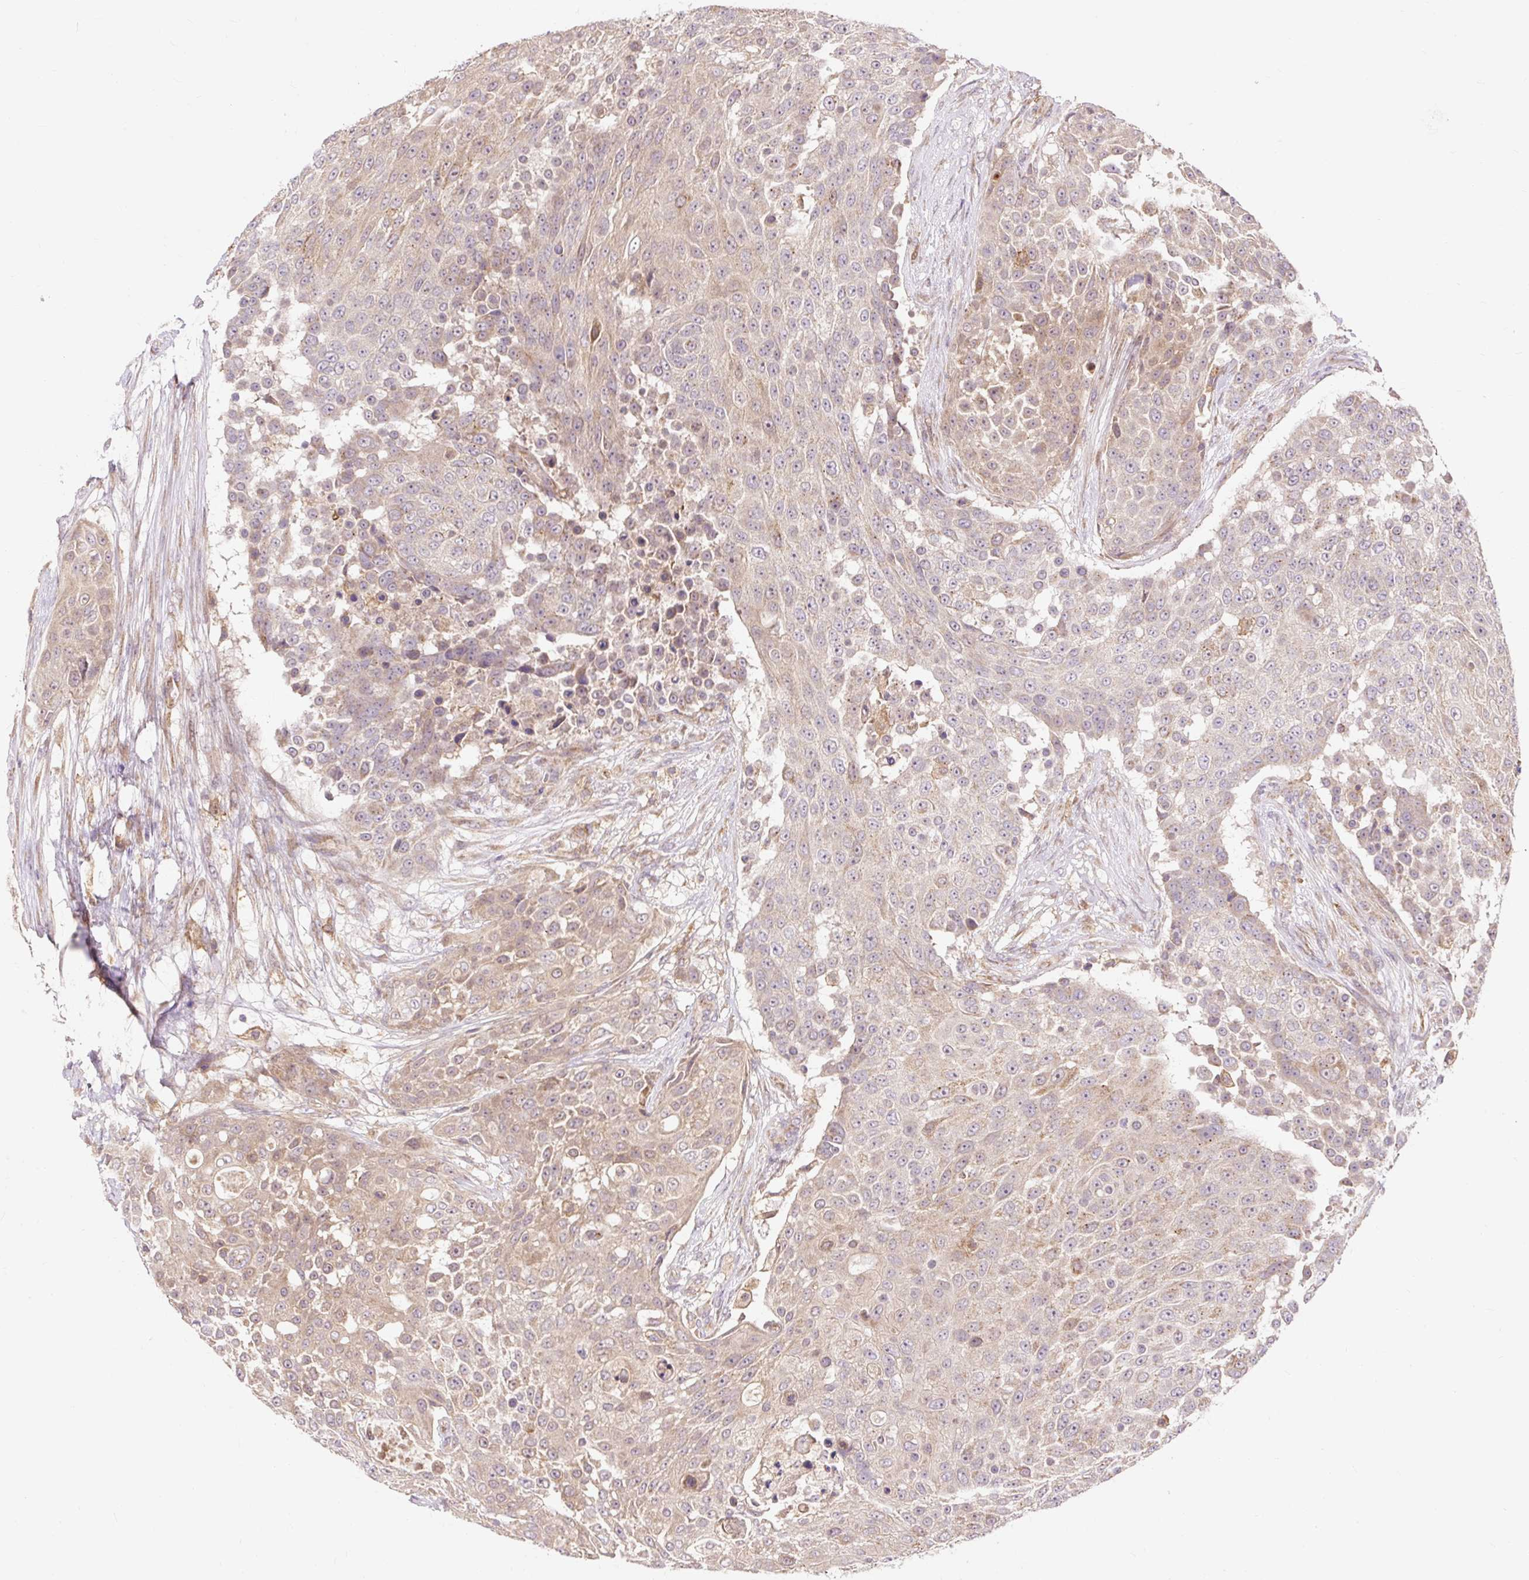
{"staining": {"intensity": "weak", "quantity": ">75%", "location": "cytoplasmic/membranous"}, "tissue": "urothelial cancer", "cell_type": "Tumor cells", "image_type": "cancer", "snomed": [{"axis": "morphology", "description": "Urothelial carcinoma, High grade"}, {"axis": "topography", "description": "Urinary bladder"}], "caption": "Immunohistochemical staining of human urothelial cancer demonstrates weak cytoplasmic/membranous protein staining in approximately >75% of tumor cells.", "gene": "TRIAP1", "patient": {"sex": "female", "age": 63}}